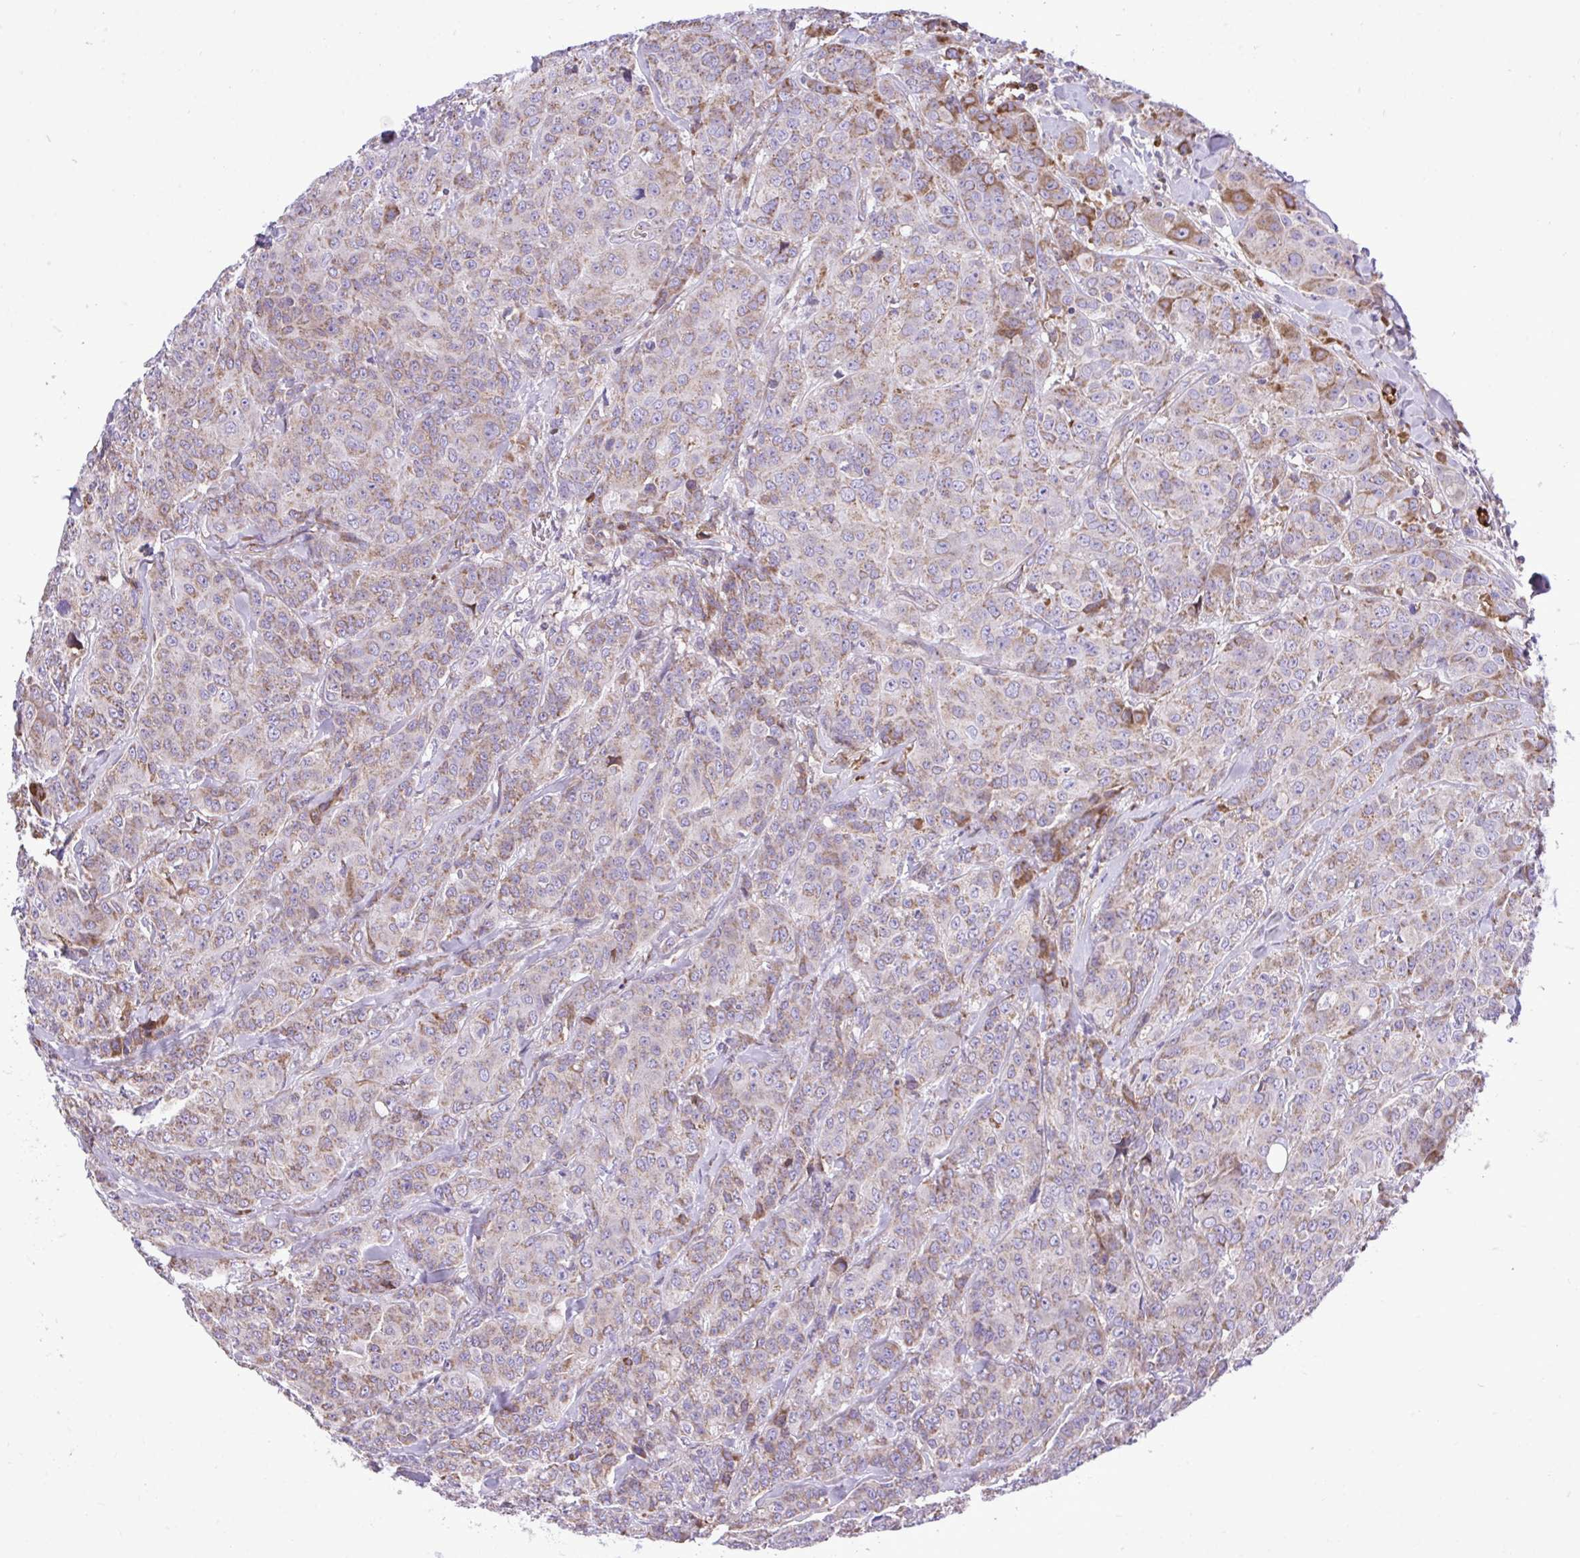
{"staining": {"intensity": "weak", "quantity": "25%-75%", "location": "cytoplasmic/membranous"}, "tissue": "breast cancer", "cell_type": "Tumor cells", "image_type": "cancer", "snomed": [{"axis": "morphology", "description": "Normal tissue, NOS"}, {"axis": "morphology", "description": "Duct carcinoma"}, {"axis": "topography", "description": "Breast"}], "caption": "Breast cancer was stained to show a protein in brown. There is low levels of weak cytoplasmic/membranous positivity in approximately 25%-75% of tumor cells.", "gene": "ATP13A2", "patient": {"sex": "female", "age": 43}}